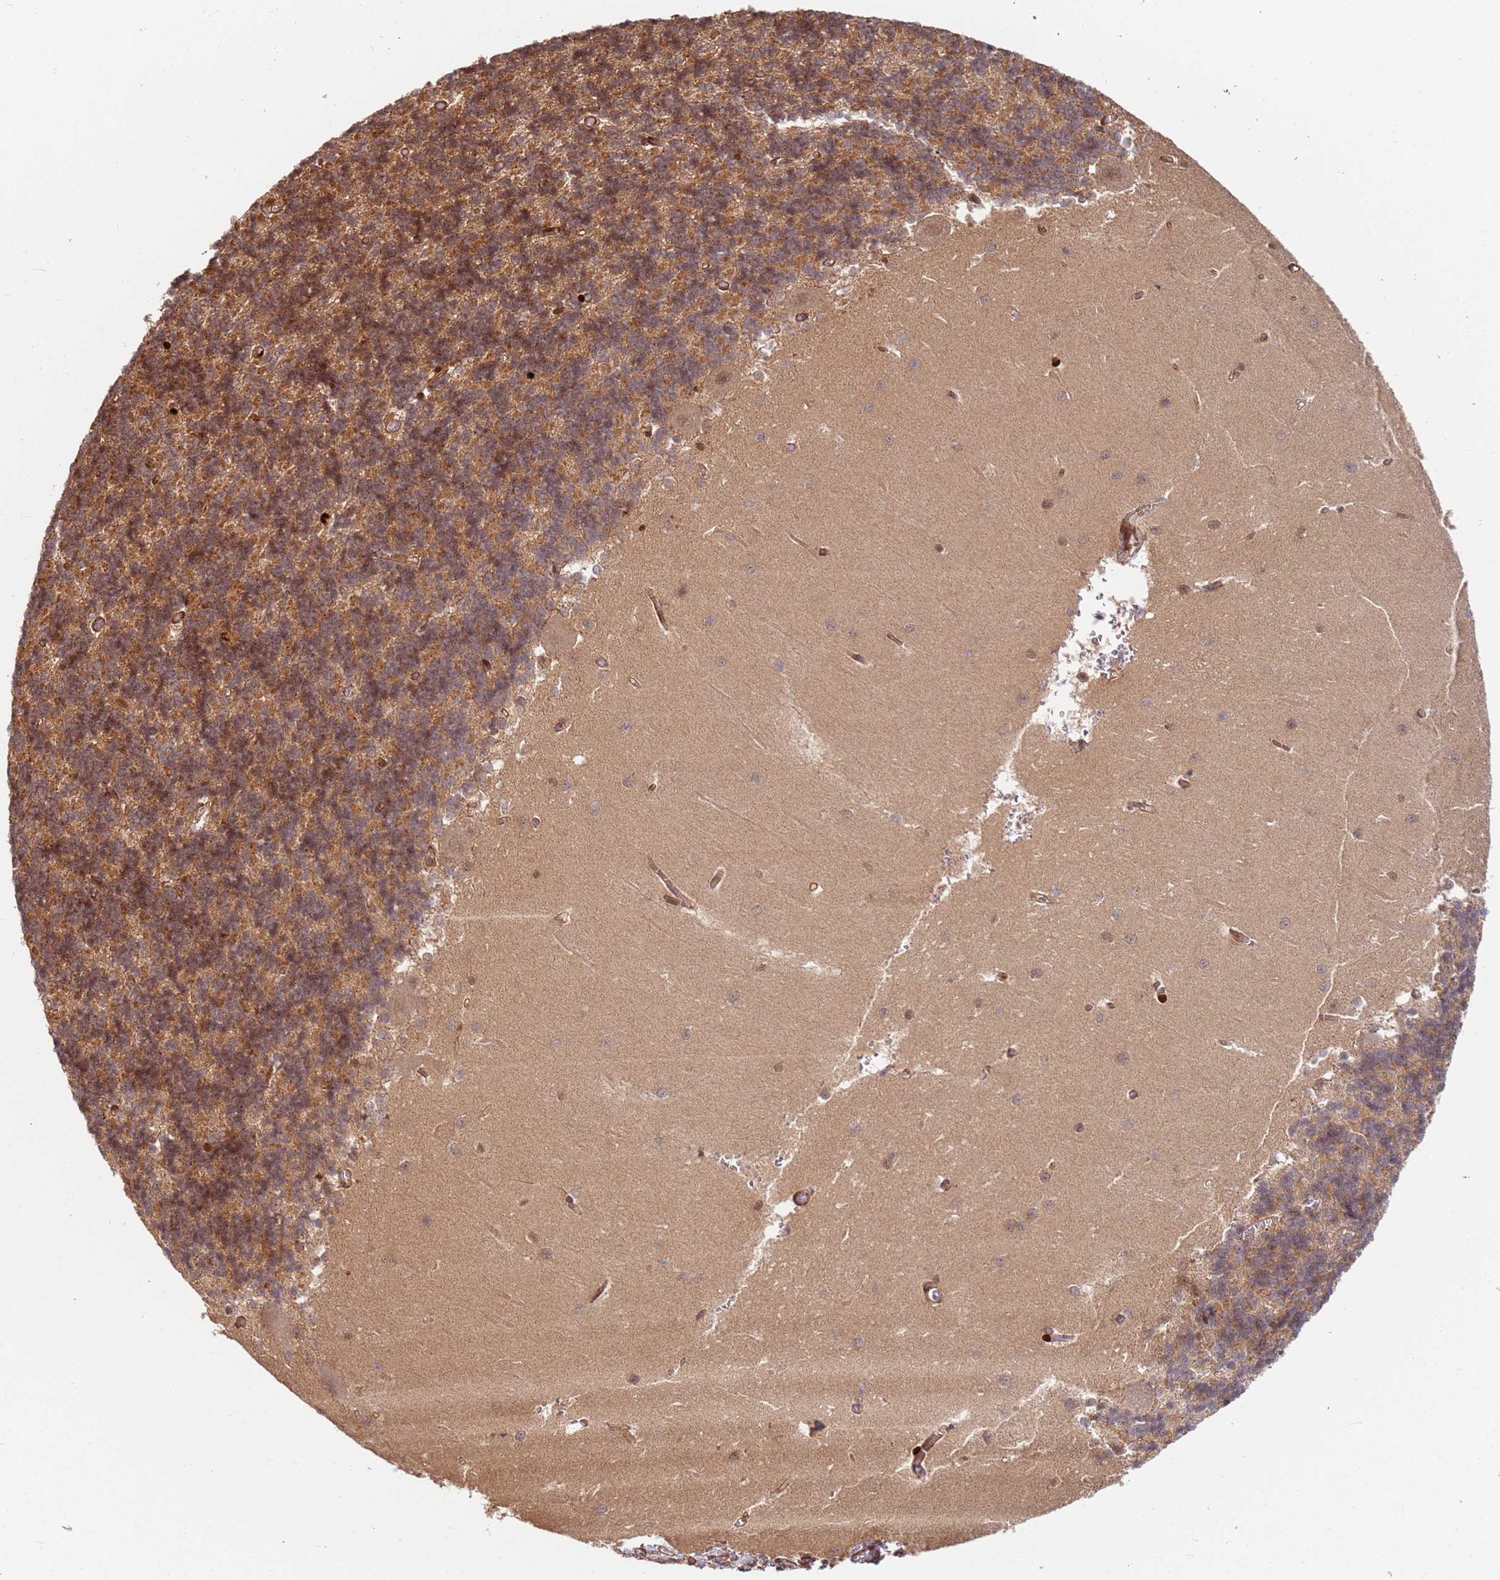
{"staining": {"intensity": "moderate", "quantity": "25%-75%", "location": "cytoplasmic/membranous"}, "tissue": "cerebellum", "cell_type": "Cells in granular layer", "image_type": "normal", "snomed": [{"axis": "morphology", "description": "Normal tissue, NOS"}, {"axis": "topography", "description": "Cerebellum"}], "caption": "DAB immunohistochemical staining of benign cerebellum shows moderate cytoplasmic/membranous protein expression in about 25%-75% of cells in granular layer. The protein of interest is stained brown, and the nuclei are stained in blue (DAB IHC with brightfield microscopy, high magnification).", "gene": "TMEM233", "patient": {"sex": "male", "age": 37}}